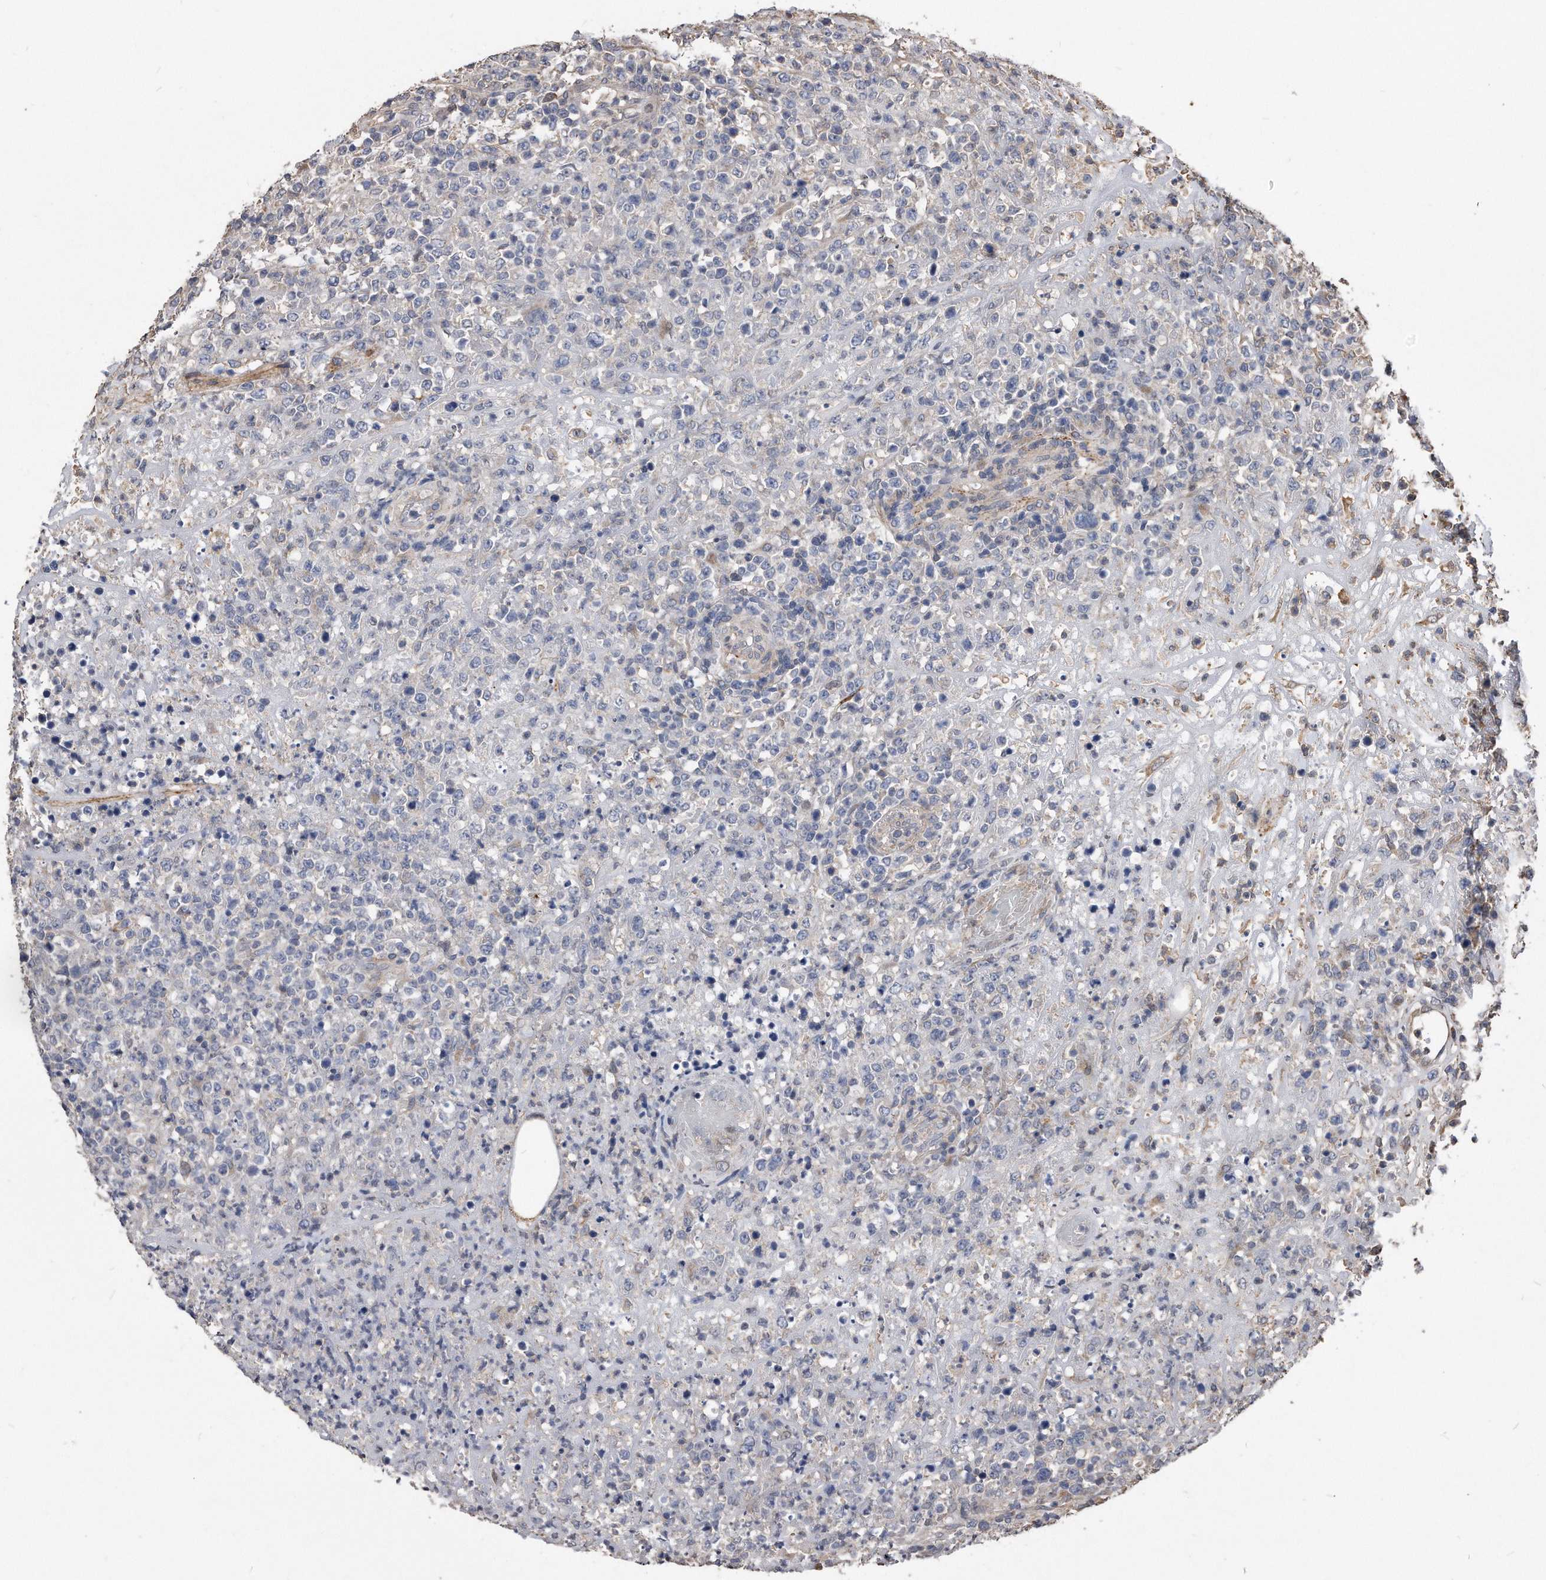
{"staining": {"intensity": "negative", "quantity": "none", "location": "none"}, "tissue": "lymphoma", "cell_type": "Tumor cells", "image_type": "cancer", "snomed": [{"axis": "morphology", "description": "Malignant lymphoma, non-Hodgkin's type, High grade"}, {"axis": "topography", "description": "Colon"}], "caption": "Lymphoma was stained to show a protein in brown. There is no significant expression in tumor cells.", "gene": "IL20RA", "patient": {"sex": "female", "age": 53}}